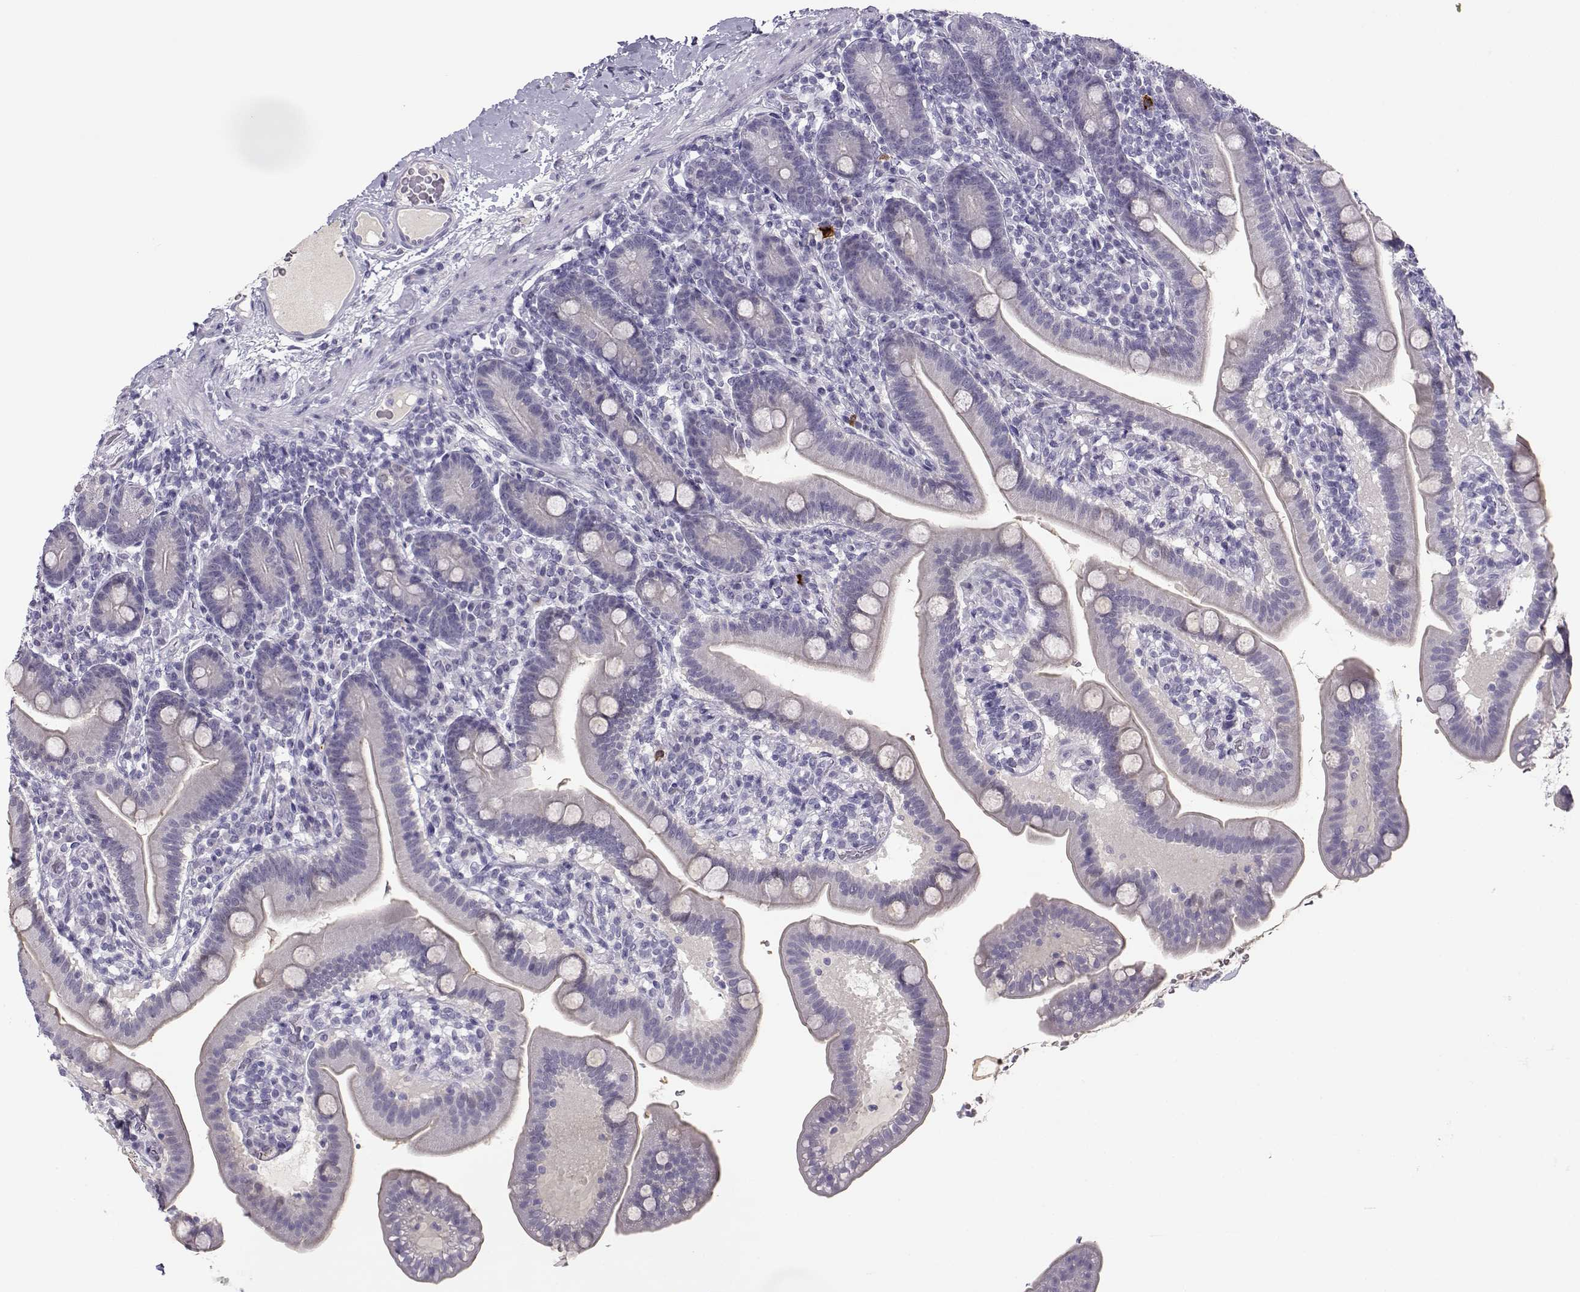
{"staining": {"intensity": "negative", "quantity": "none", "location": "none"}, "tissue": "small intestine", "cell_type": "Glandular cells", "image_type": "normal", "snomed": [{"axis": "morphology", "description": "Normal tissue, NOS"}, {"axis": "topography", "description": "Small intestine"}], "caption": "Glandular cells are negative for brown protein staining in unremarkable small intestine. (DAB IHC visualized using brightfield microscopy, high magnification).", "gene": "CFAP77", "patient": {"sex": "male", "age": 66}}